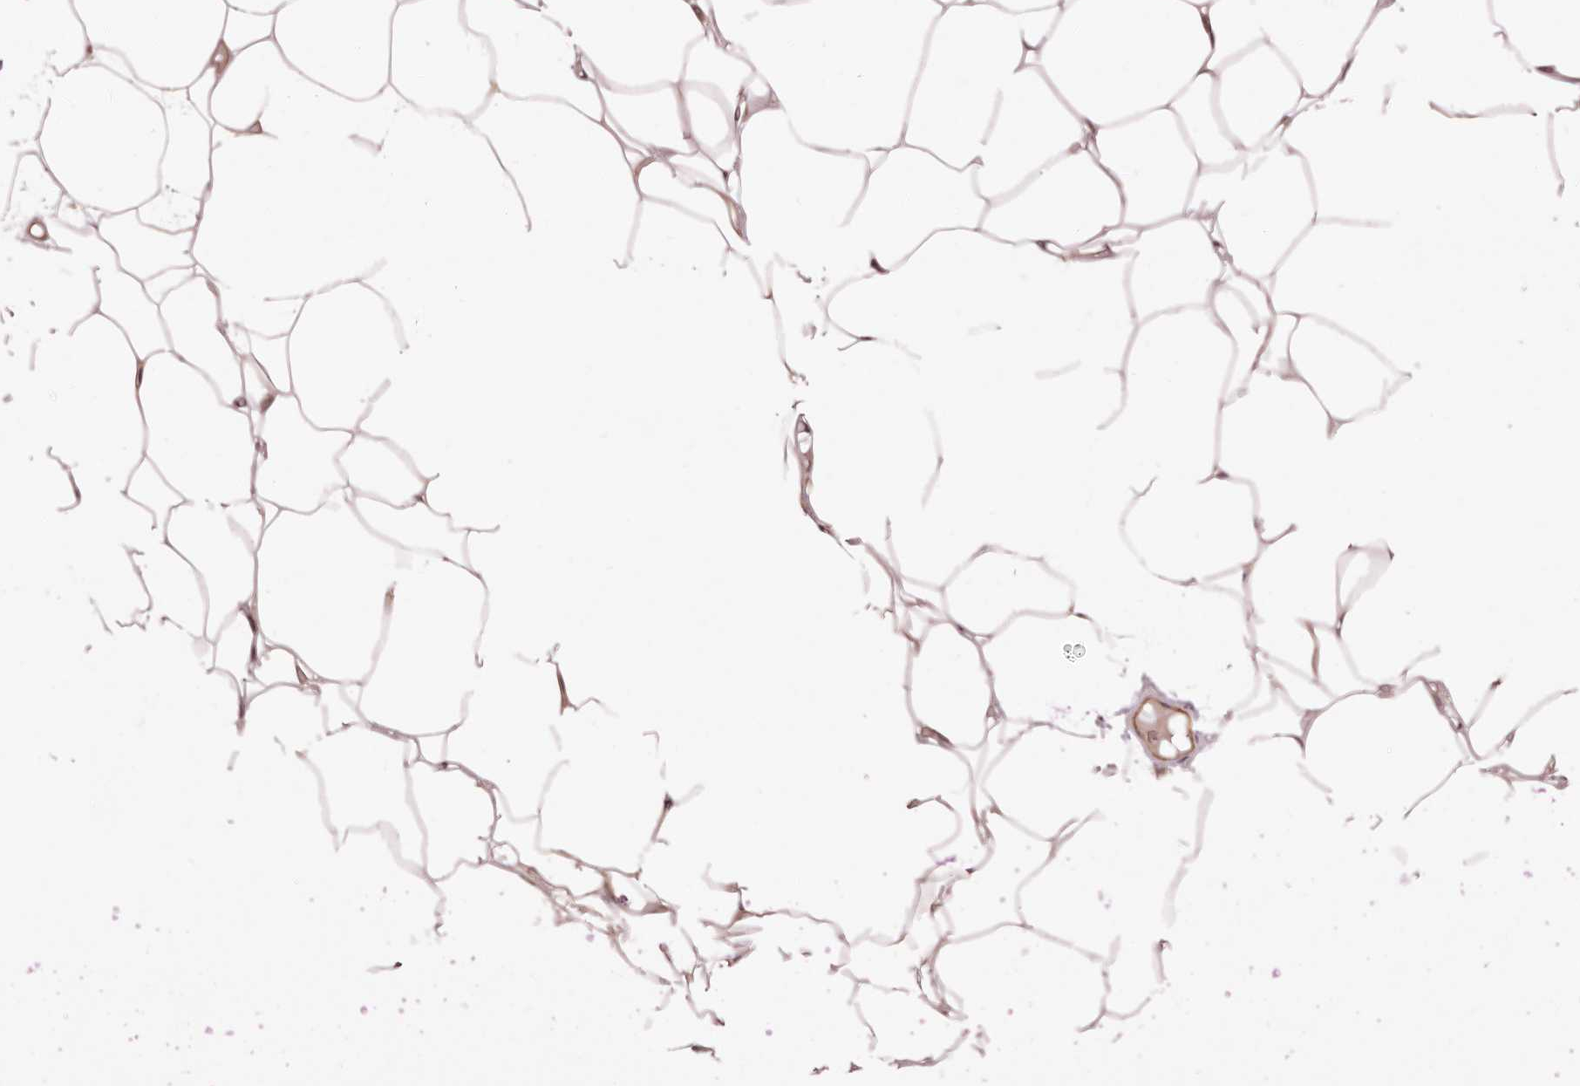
{"staining": {"intensity": "moderate", "quantity": ">75%", "location": "cytoplasmic/membranous"}, "tissue": "adipose tissue", "cell_type": "Adipocytes", "image_type": "normal", "snomed": [{"axis": "morphology", "description": "Normal tissue, NOS"}, {"axis": "topography", "description": "Breast"}], "caption": "A histopathology image showing moderate cytoplasmic/membranous expression in about >75% of adipocytes in benign adipose tissue, as visualized by brown immunohistochemical staining.", "gene": "PANK4", "patient": {"sex": "female", "age": 23}}